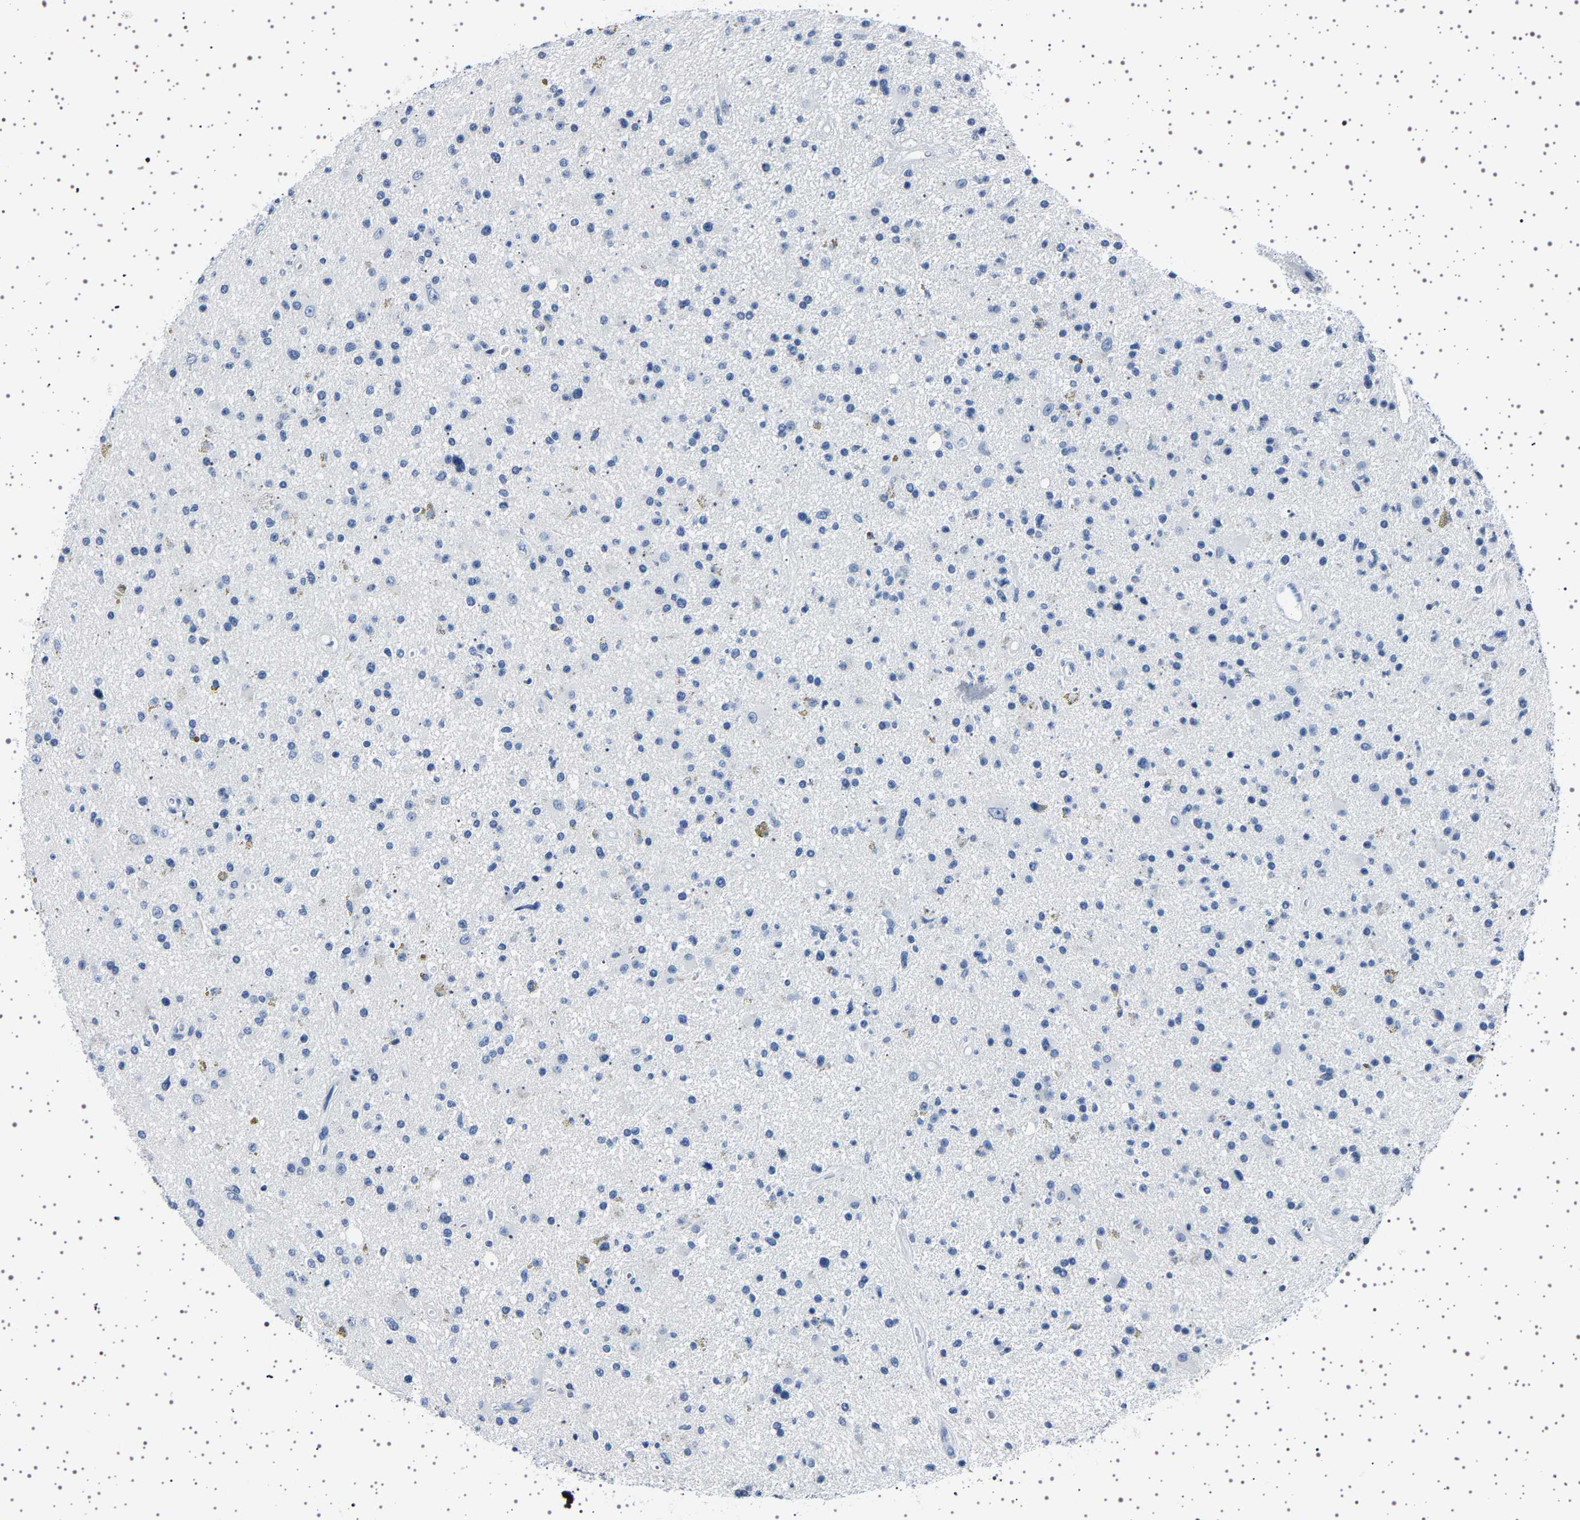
{"staining": {"intensity": "negative", "quantity": "none", "location": "none"}, "tissue": "glioma", "cell_type": "Tumor cells", "image_type": "cancer", "snomed": [{"axis": "morphology", "description": "Glioma, malignant, High grade"}, {"axis": "topography", "description": "Brain"}], "caption": "The histopathology image demonstrates no significant staining in tumor cells of high-grade glioma (malignant). (IHC, brightfield microscopy, high magnification).", "gene": "TFF3", "patient": {"sex": "male", "age": 33}}